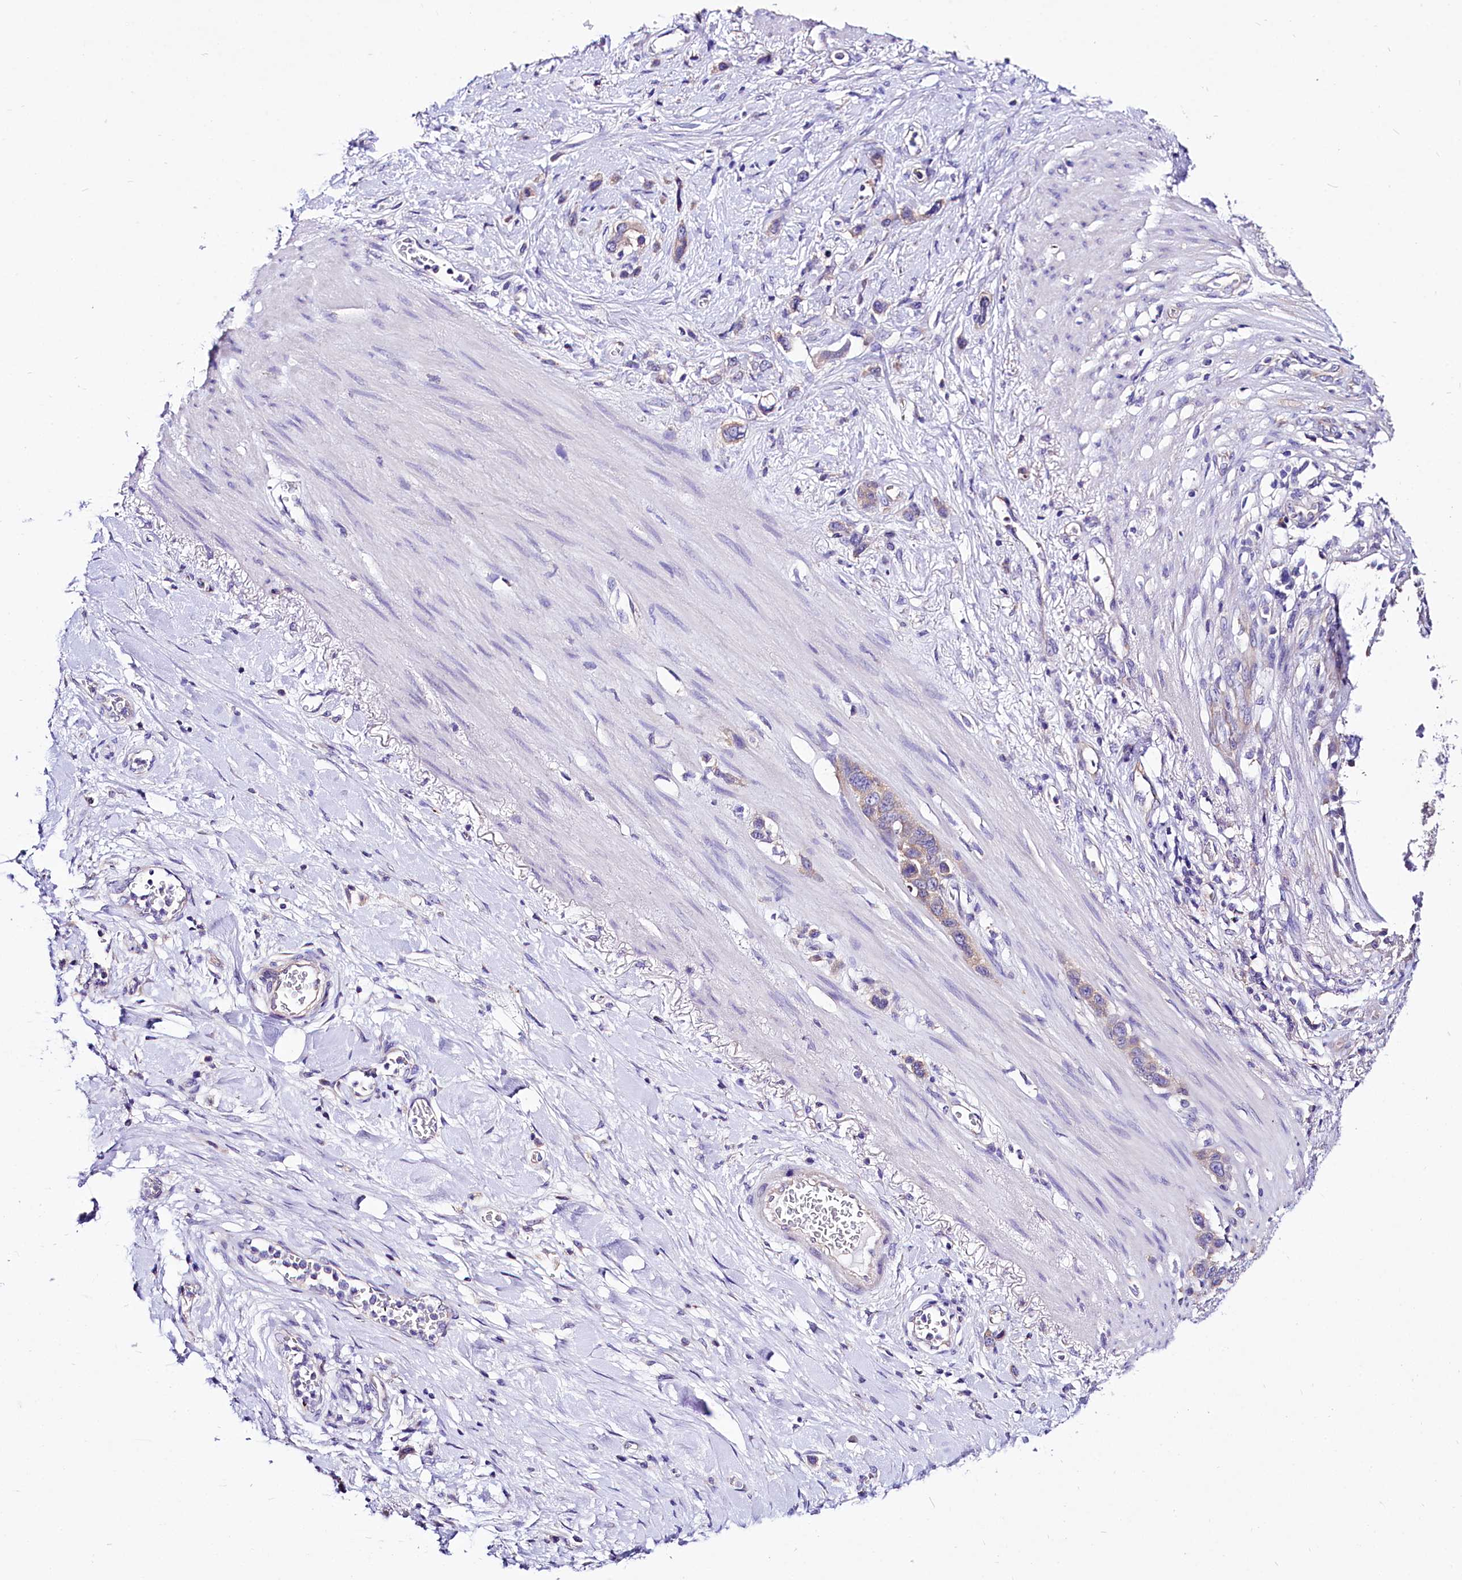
{"staining": {"intensity": "weak", "quantity": "<25%", "location": "cytoplasmic/membranous"}, "tissue": "stomach cancer", "cell_type": "Tumor cells", "image_type": "cancer", "snomed": [{"axis": "morphology", "description": "Adenocarcinoma, NOS"}, {"axis": "morphology", "description": "Adenocarcinoma, High grade"}, {"axis": "topography", "description": "Stomach, upper"}, {"axis": "topography", "description": "Stomach, lower"}], "caption": "This is an immunohistochemistry (IHC) histopathology image of human stomach adenocarcinoma. There is no expression in tumor cells.", "gene": "ABHD5", "patient": {"sex": "female", "age": 65}}